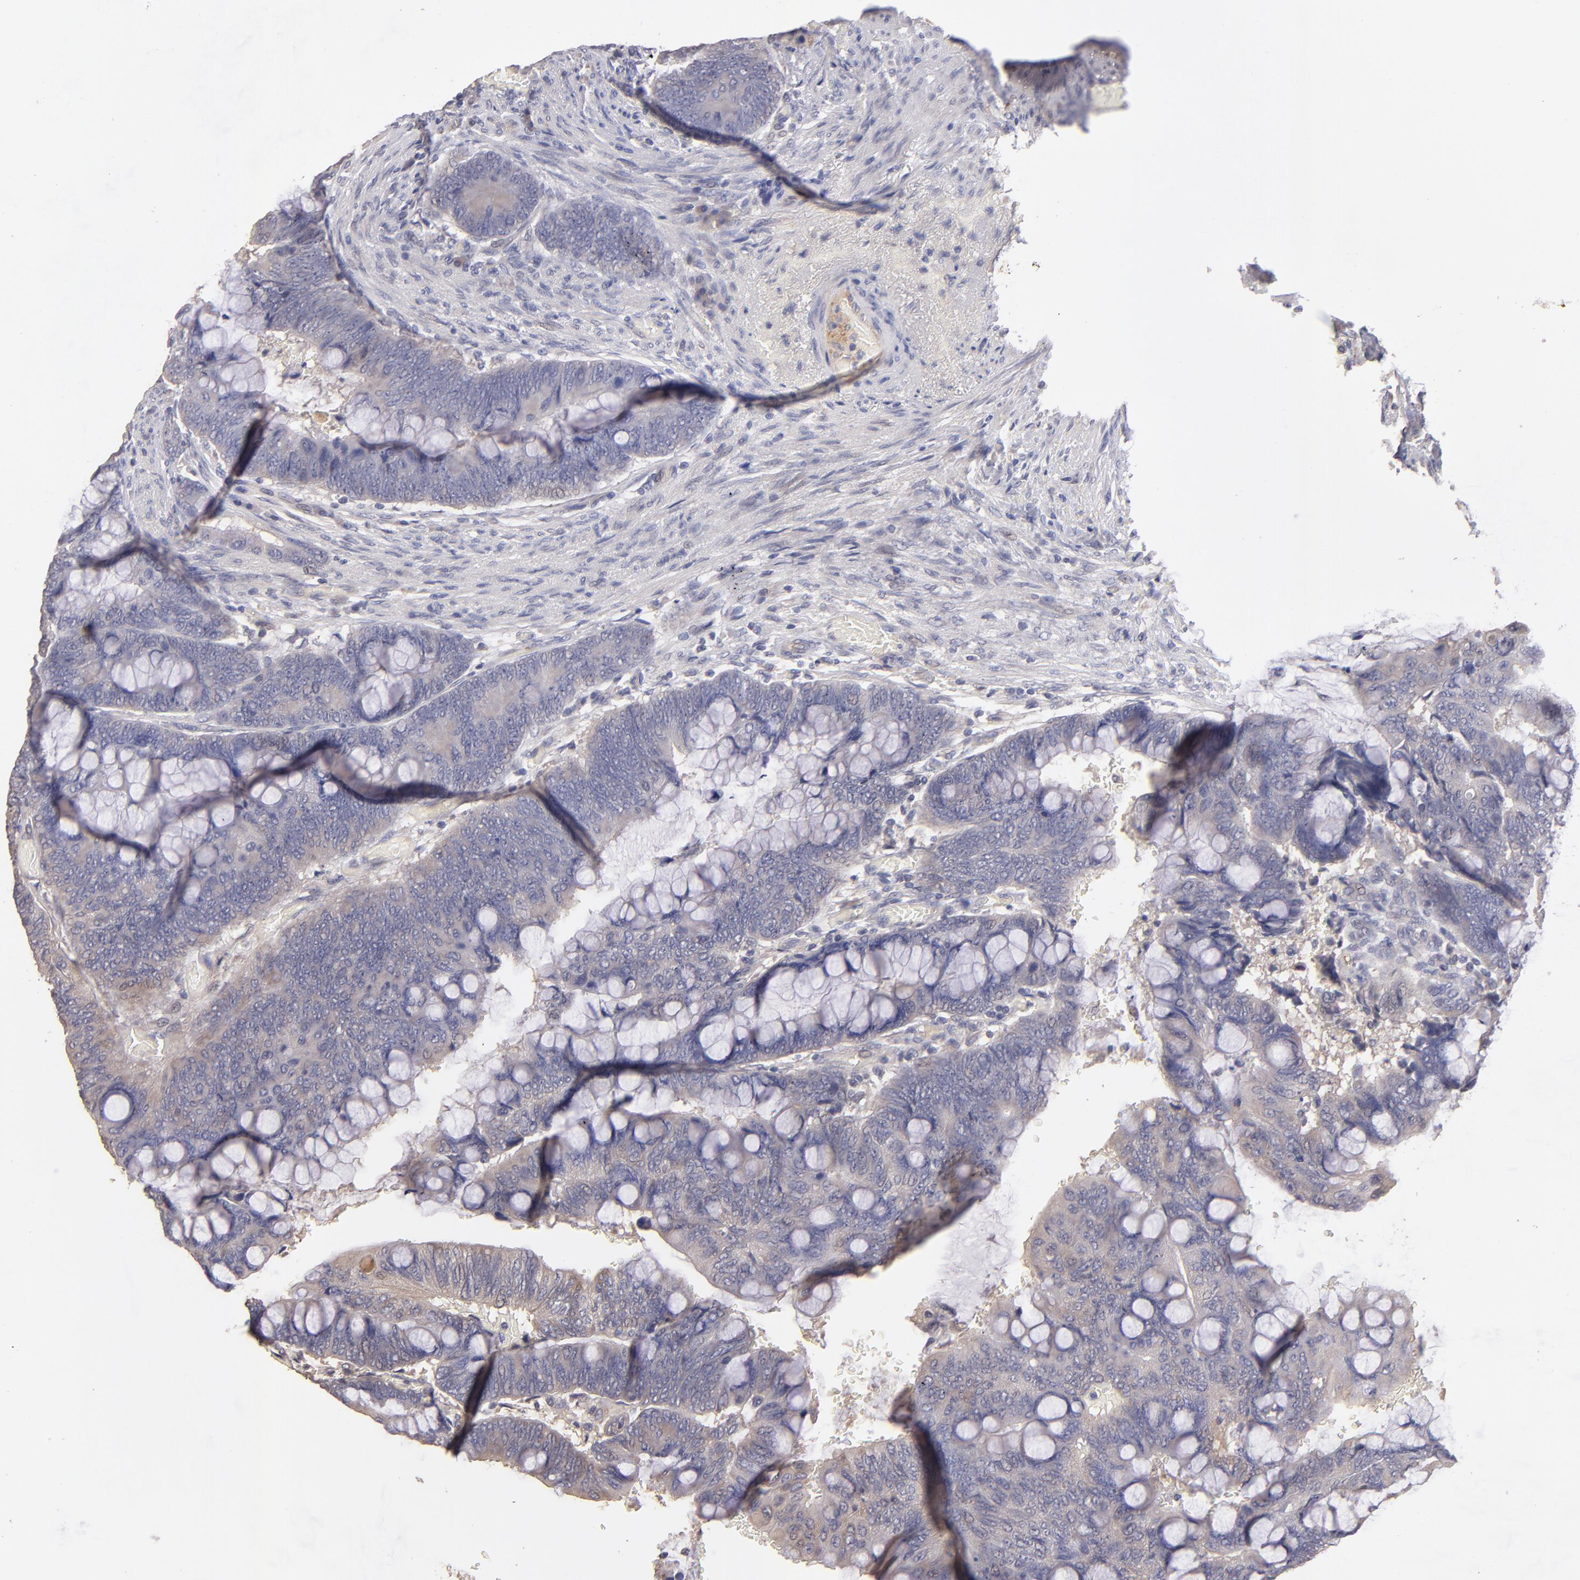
{"staining": {"intensity": "weak", "quantity": "25%-75%", "location": "cytoplasmic/membranous"}, "tissue": "colorectal cancer", "cell_type": "Tumor cells", "image_type": "cancer", "snomed": [{"axis": "morphology", "description": "Normal tissue, NOS"}, {"axis": "morphology", "description": "Adenocarcinoma, NOS"}, {"axis": "topography", "description": "Rectum"}], "caption": "Tumor cells exhibit low levels of weak cytoplasmic/membranous expression in approximately 25%-75% of cells in human colorectal cancer (adenocarcinoma).", "gene": "GNAZ", "patient": {"sex": "male", "age": 92}}